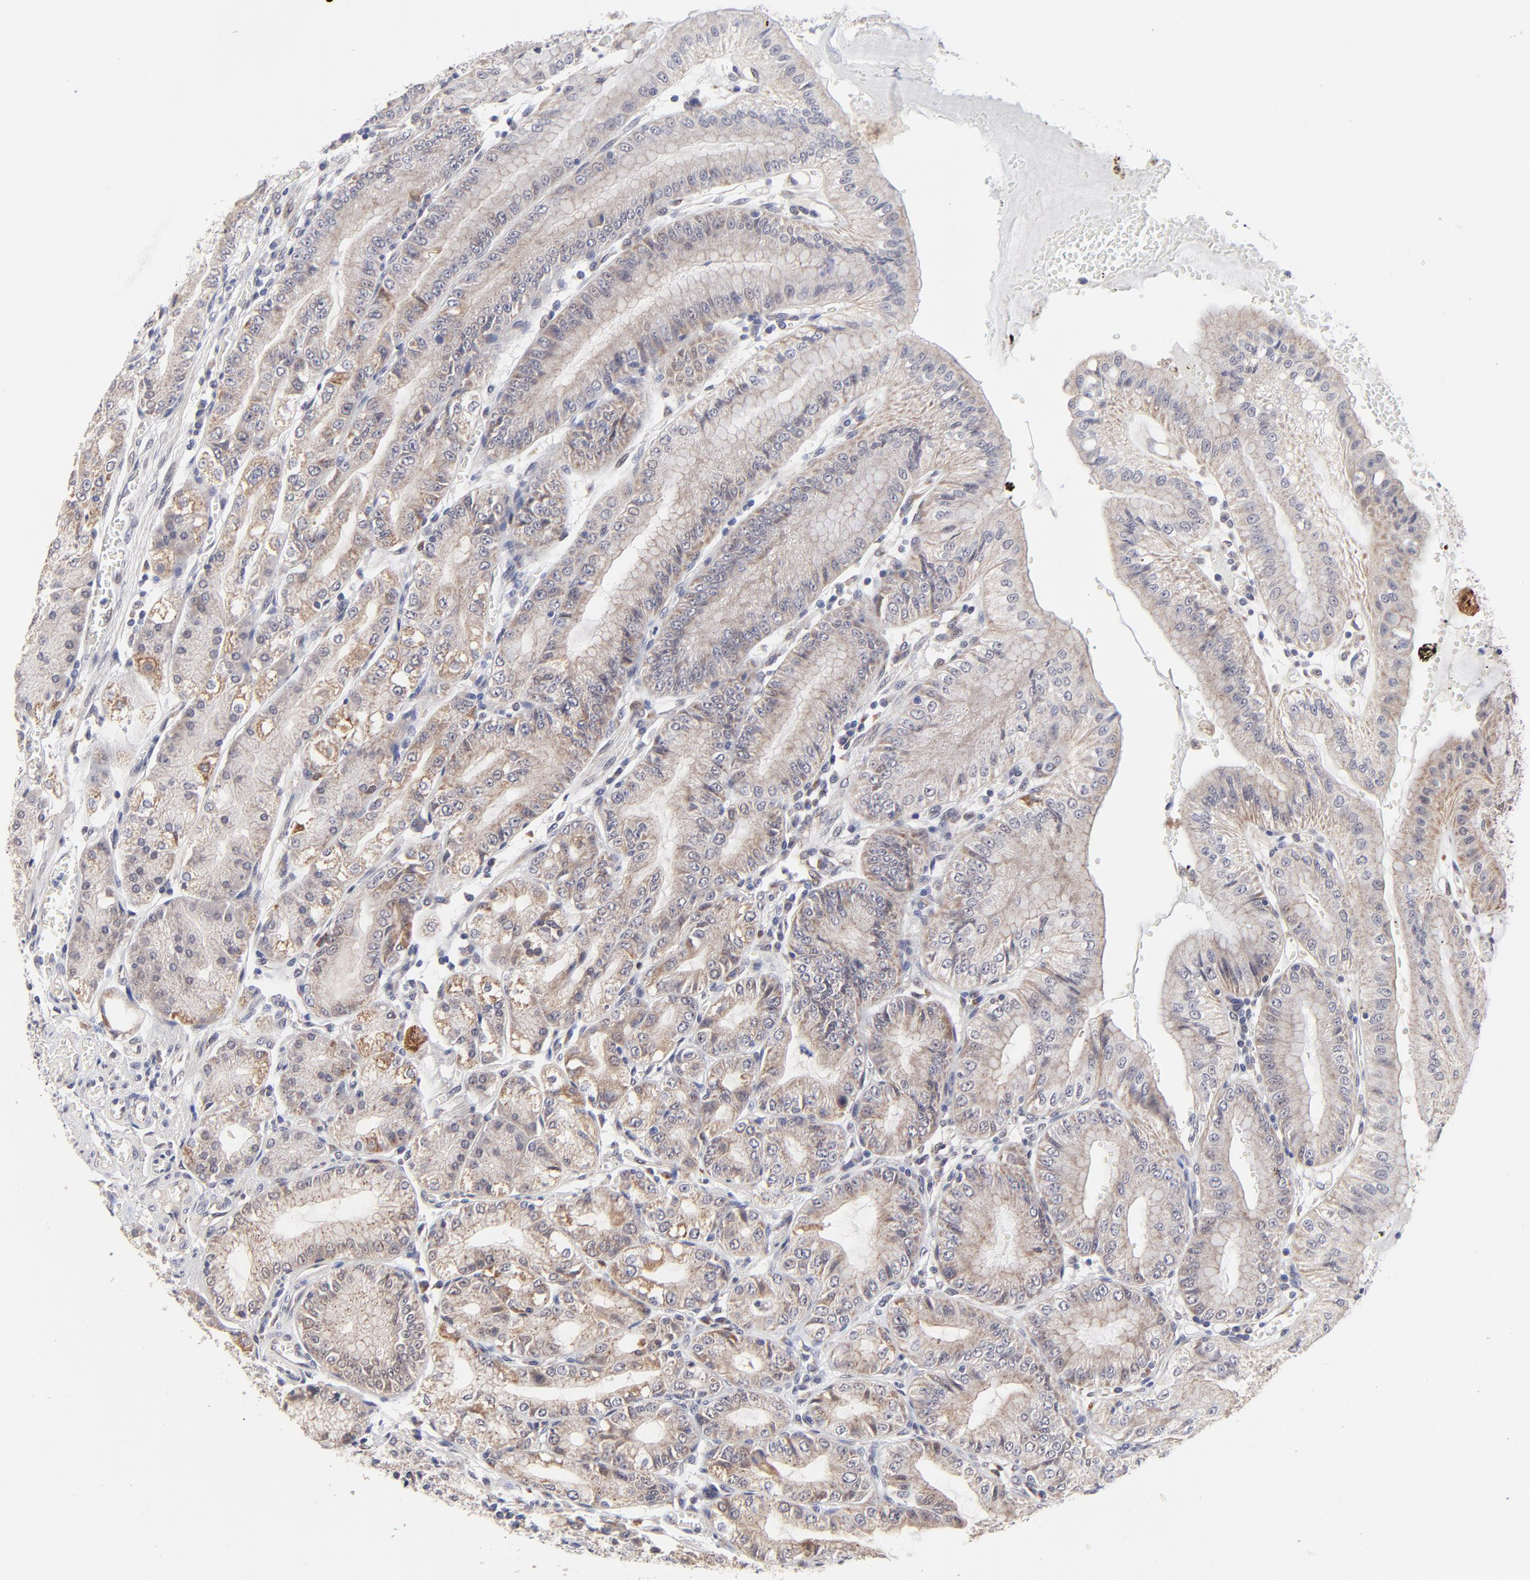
{"staining": {"intensity": "moderate", "quantity": ">75%", "location": "cytoplasmic/membranous"}, "tissue": "stomach", "cell_type": "Glandular cells", "image_type": "normal", "snomed": [{"axis": "morphology", "description": "Normal tissue, NOS"}, {"axis": "topography", "description": "Stomach, lower"}], "caption": "This micrograph shows immunohistochemistry (IHC) staining of normal stomach, with medium moderate cytoplasmic/membranous staining in about >75% of glandular cells.", "gene": "FBXL12", "patient": {"sex": "male", "age": 71}}